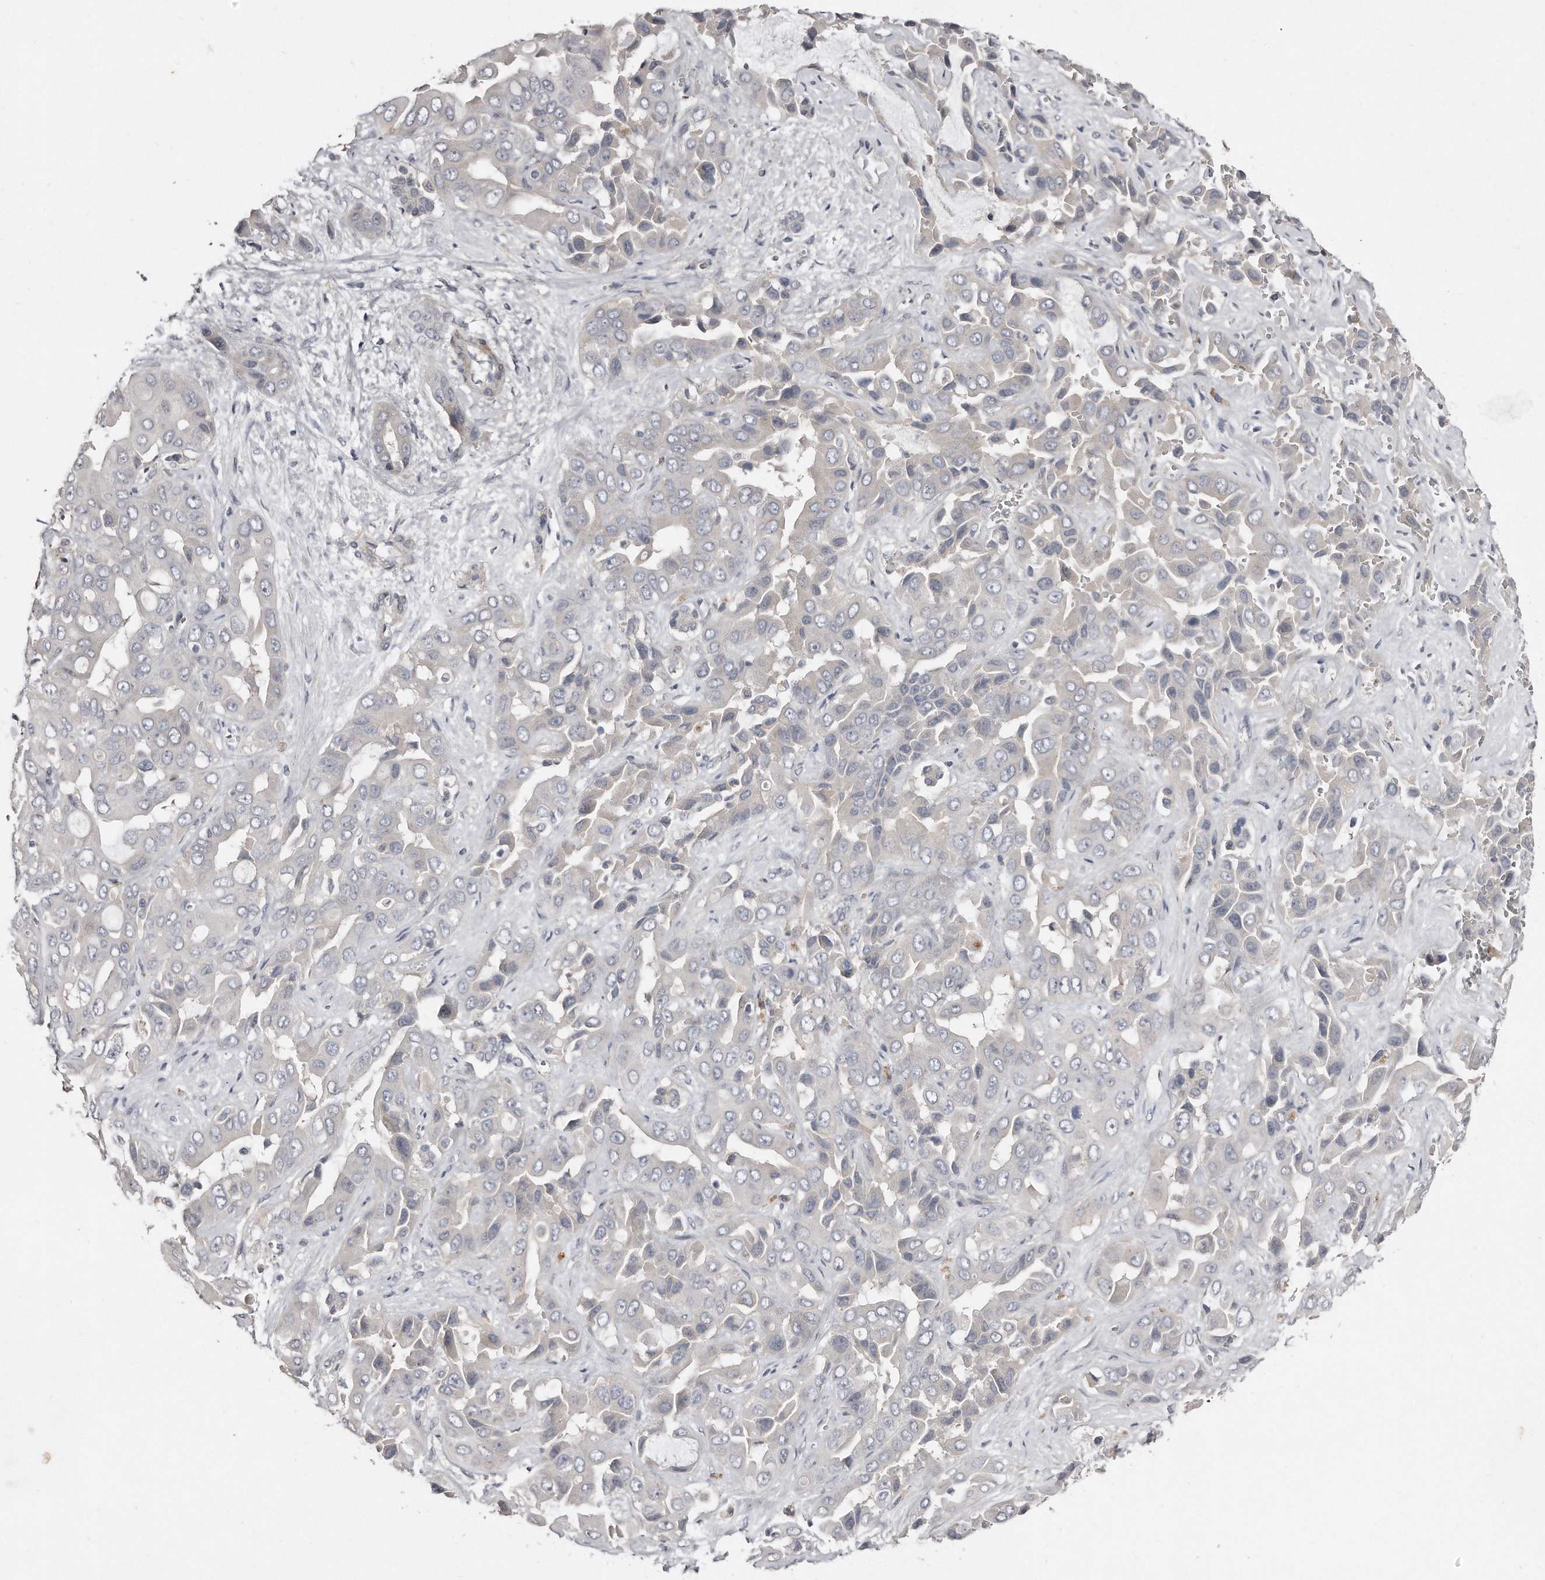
{"staining": {"intensity": "negative", "quantity": "none", "location": "none"}, "tissue": "liver cancer", "cell_type": "Tumor cells", "image_type": "cancer", "snomed": [{"axis": "morphology", "description": "Cholangiocarcinoma"}, {"axis": "topography", "description": "Liver"}], "caption": "Micrograph shows no significant protein staining in tumor cells of liver cancer. Nuclei are stained in blue.", "gene": "LMOD1", "patient": {"sex": "female", "age": 52}}